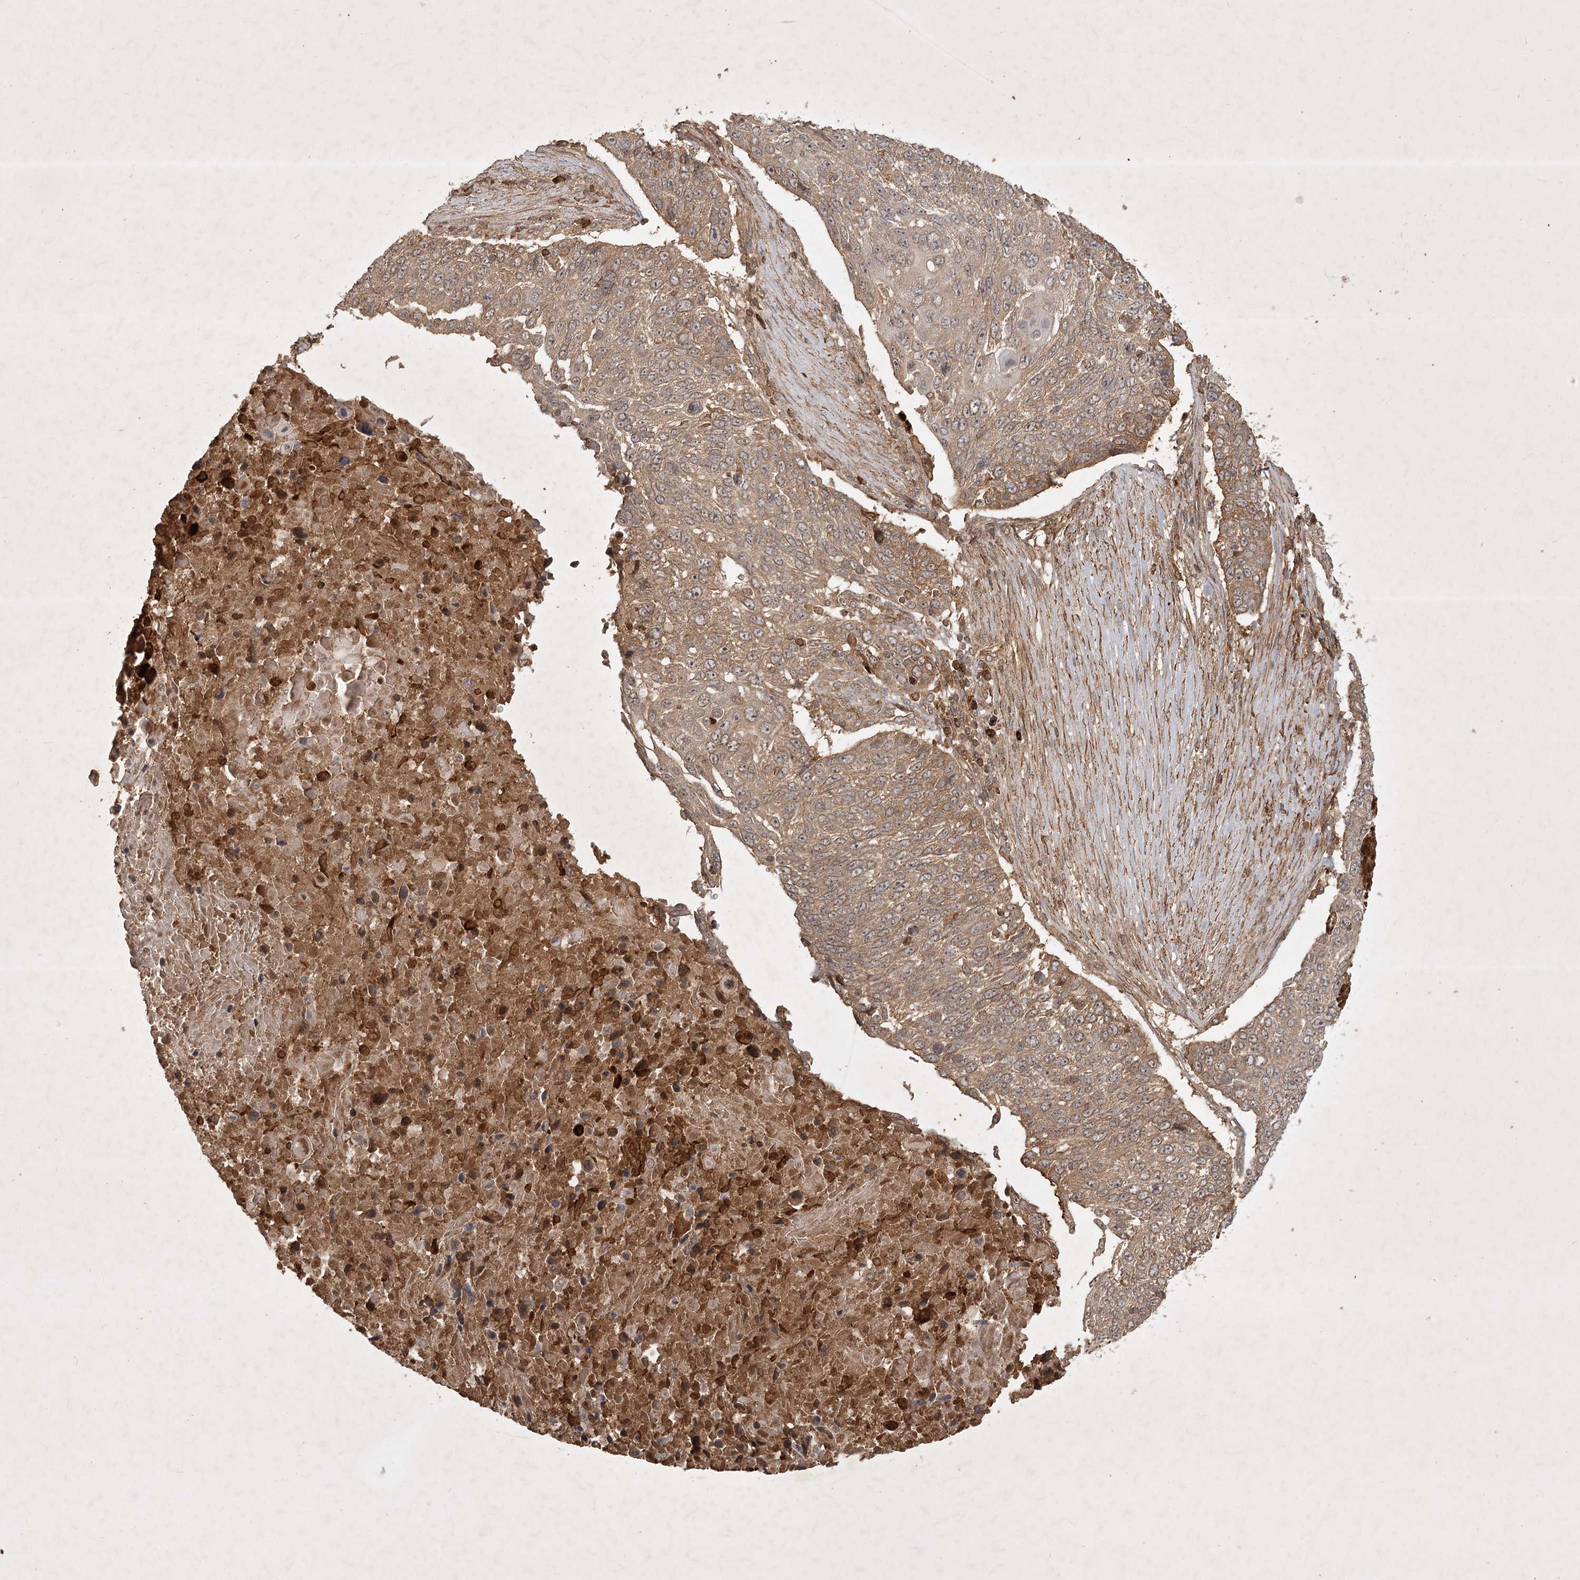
{"staining": {"intensity": "weak", "quantity": ">75%", "location": "cytoplasmic/membranous"}, "tissue": "lung cancer", "cell_type": "Tumor cells", "image_type": "cancer", "snomed": [{"axis": "morphology", "description": "Squamous cell carcinoma, NOS"}, {"axis": "topography", "description": "Lung"}], "caption": "A low amount of weak cytoplasmic/membranous expression is present in approximately >75% of tumor cells in lung cancer tissue. (Stains: DAB in brown, nuclei in blue, Microscopy: brightfield microscopy at high magnification).", "gene": "ARL13A", "patient": {"sex": "male", "age": 66}}